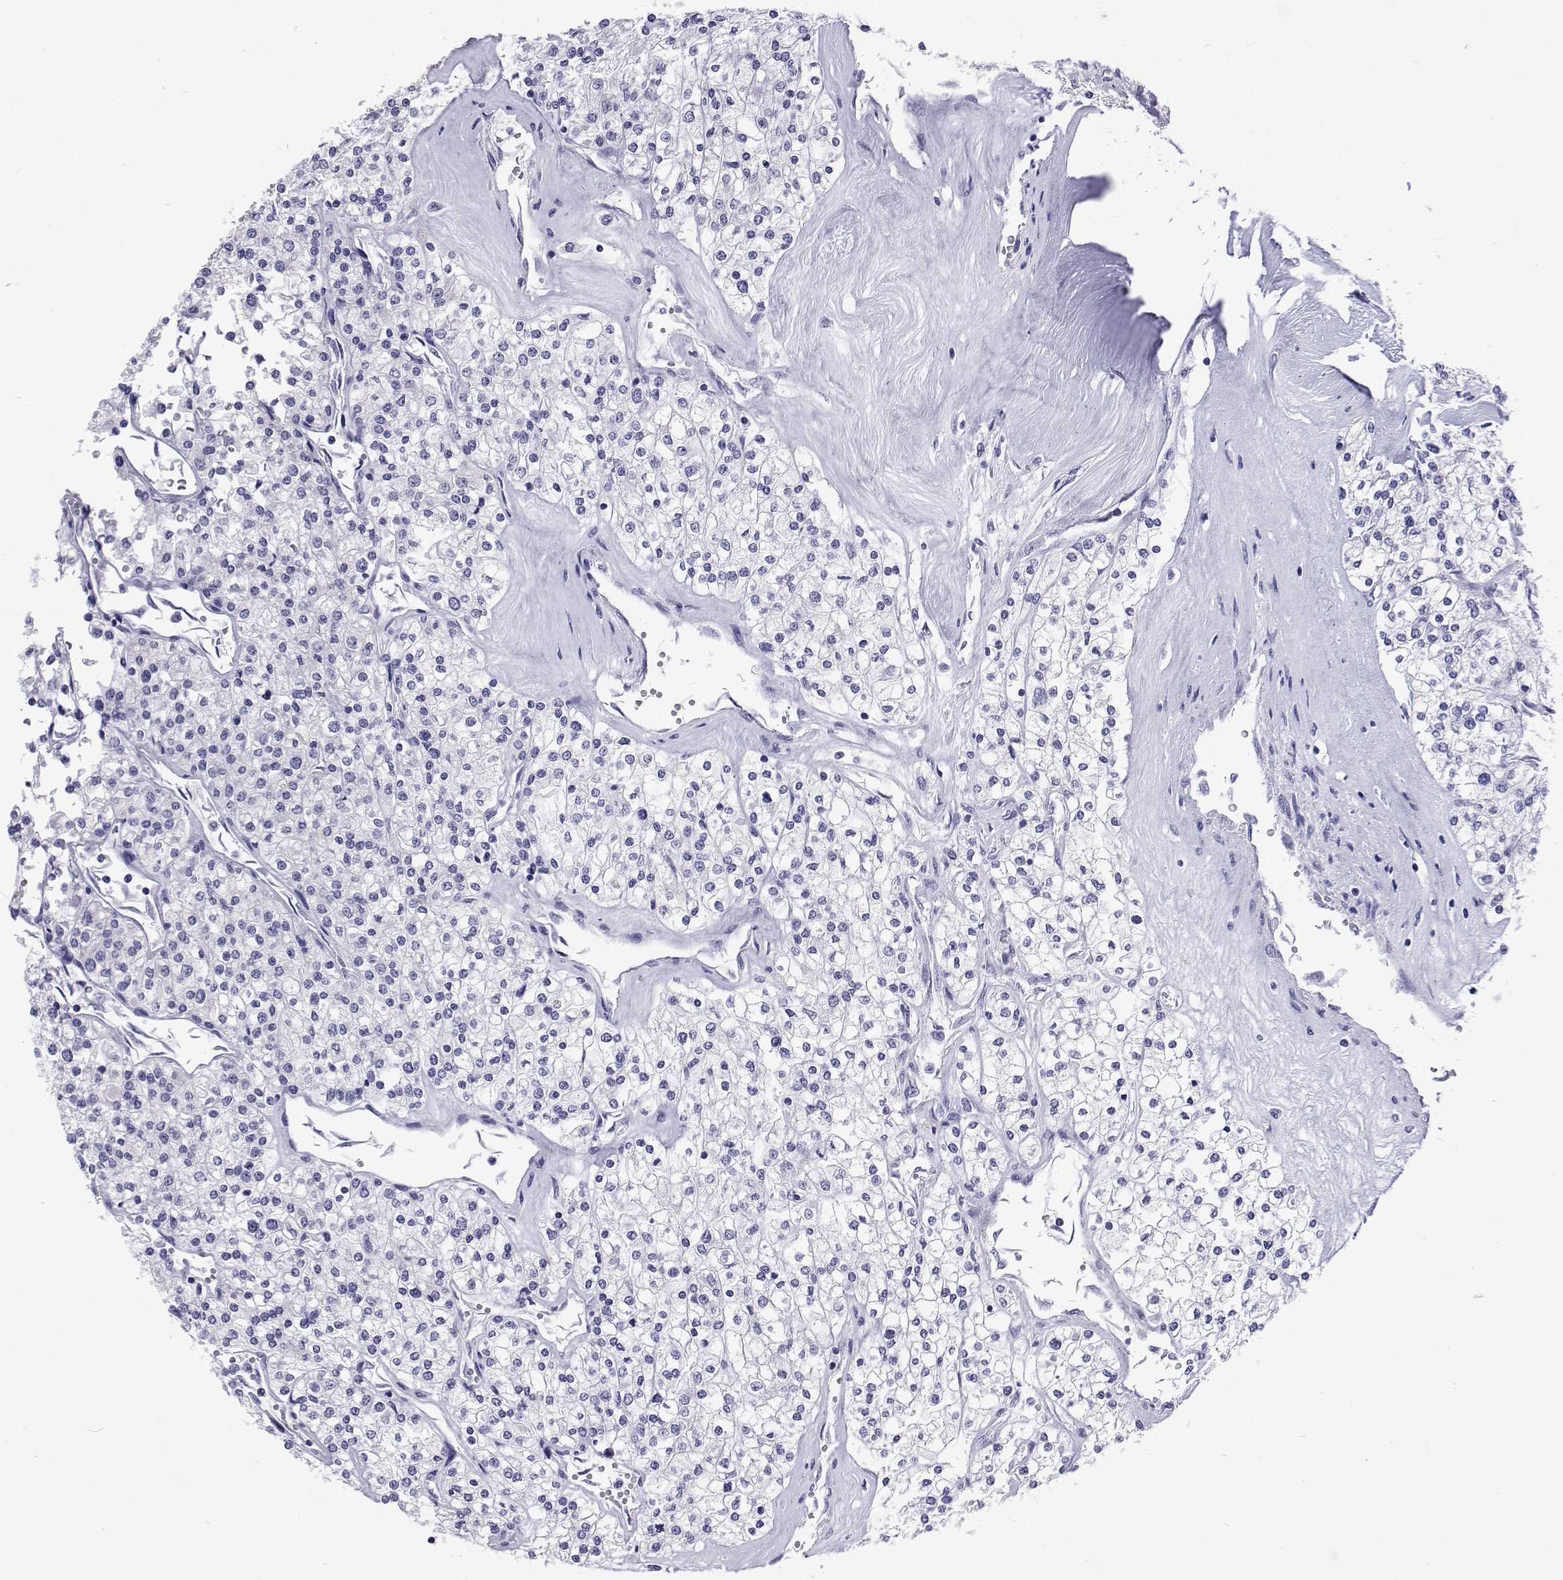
{"staining": {"intensity": "negative", "quantity": "none", "location": "none"}, "tissue": "renal cancer", "cell_type": "Tumor cells", "image_type": "cancer", "snomed": [{"axis": "morphology", "description": "Adenocarcinoma, NOS"}, {"axis": "topography", "description": "Kidney"}], "caption": "Immunohistochemical staining of human renal cancer exhibits no significant staining in tumor cells.", "gene": "UMODL1", "patient": {"sex": "male", "age": 80}}